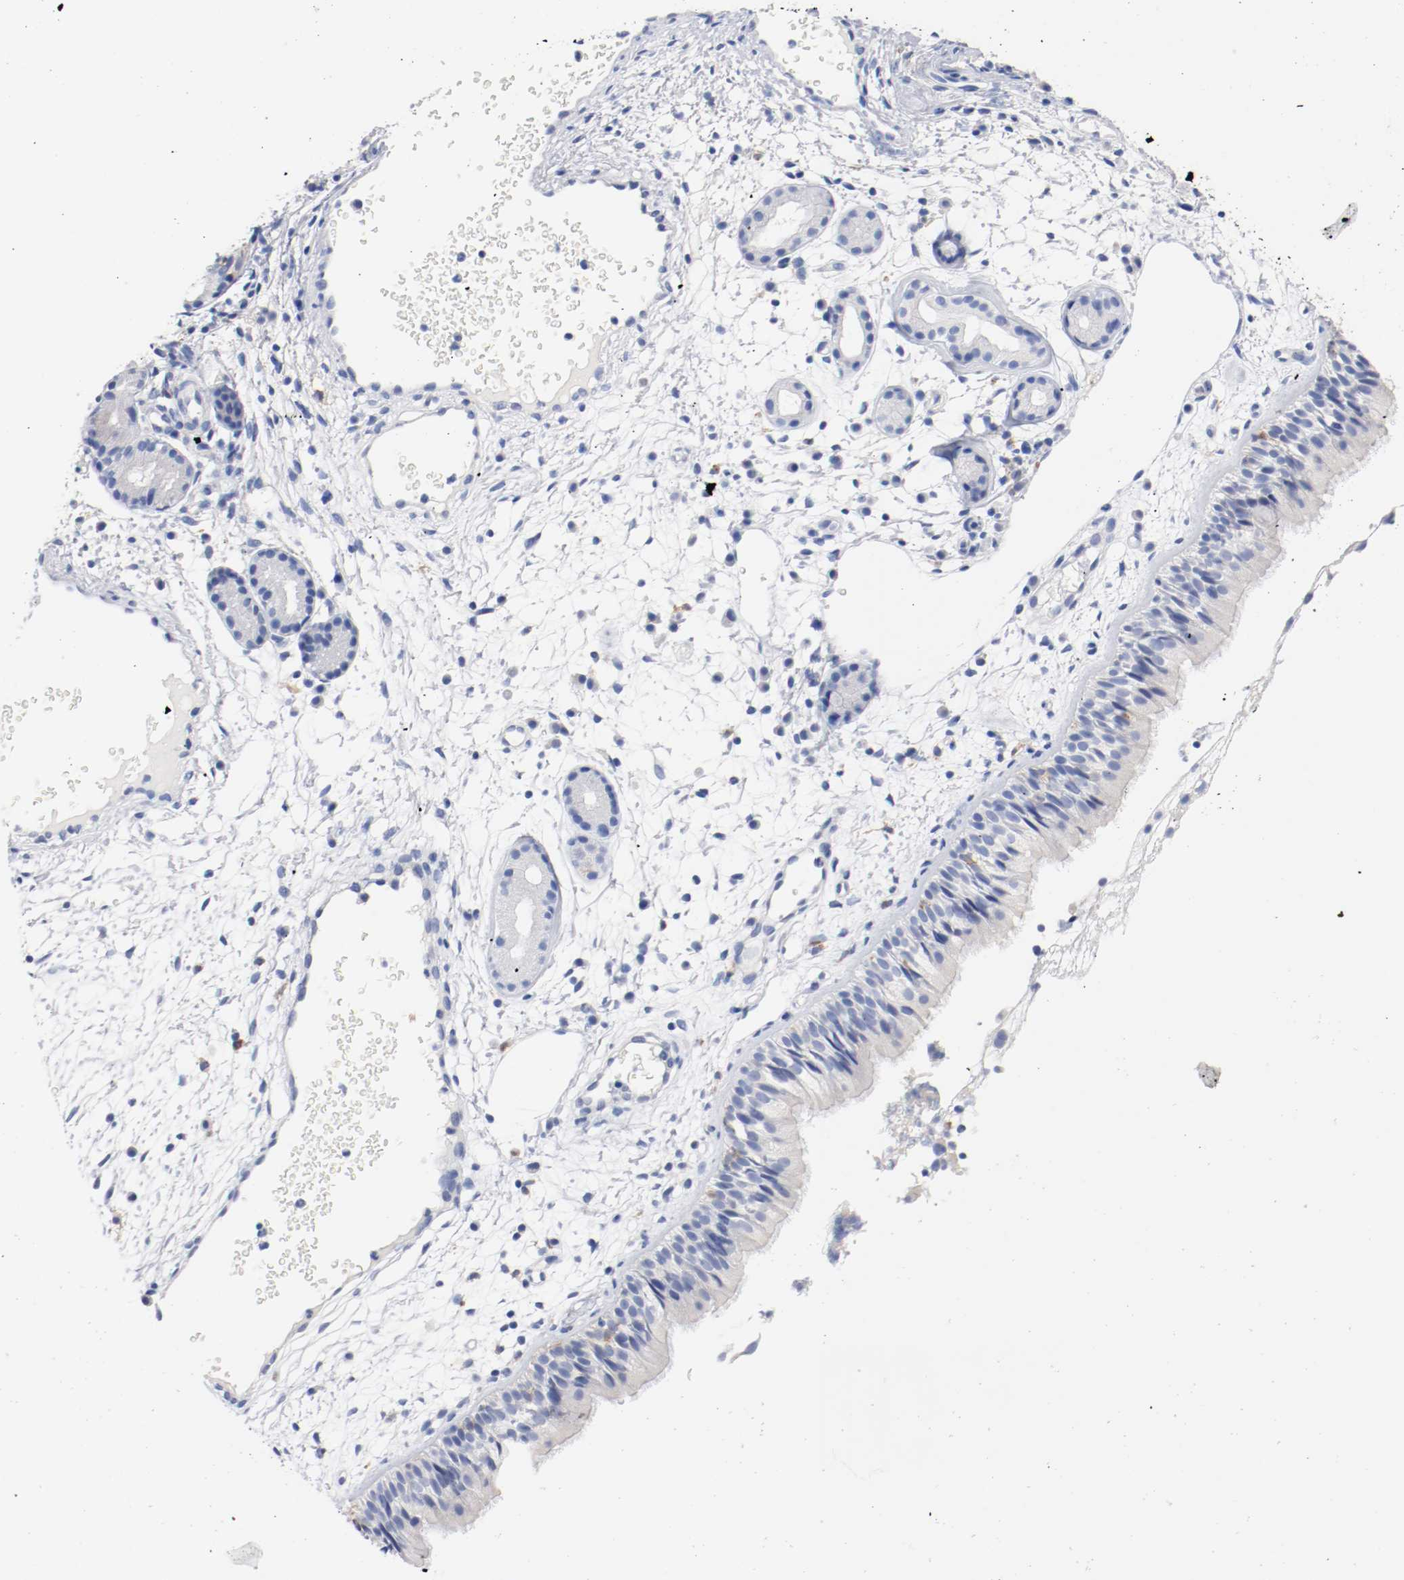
{"staining": {"intensity": "negative", "quantity": "none", "location": "none"}, "tissue": "nasopharynx", "cell_type": "Respiratory epithelial cells", "image_type": "normal", "snomed": [{"axis": "morphology", "description": "Normal tissue, NOS"}, {"axis": "morphology", "description": "Inflammation, NOS"}, {"axis": "topography", "description": "Nasopharynx"}], "caption": "IHC of unremarkable nasopharynx demonstrates no expression in respiratory epithelial cells.", "gene": "FGFBP1", "patient": {"sex": "female", "age": 55}}